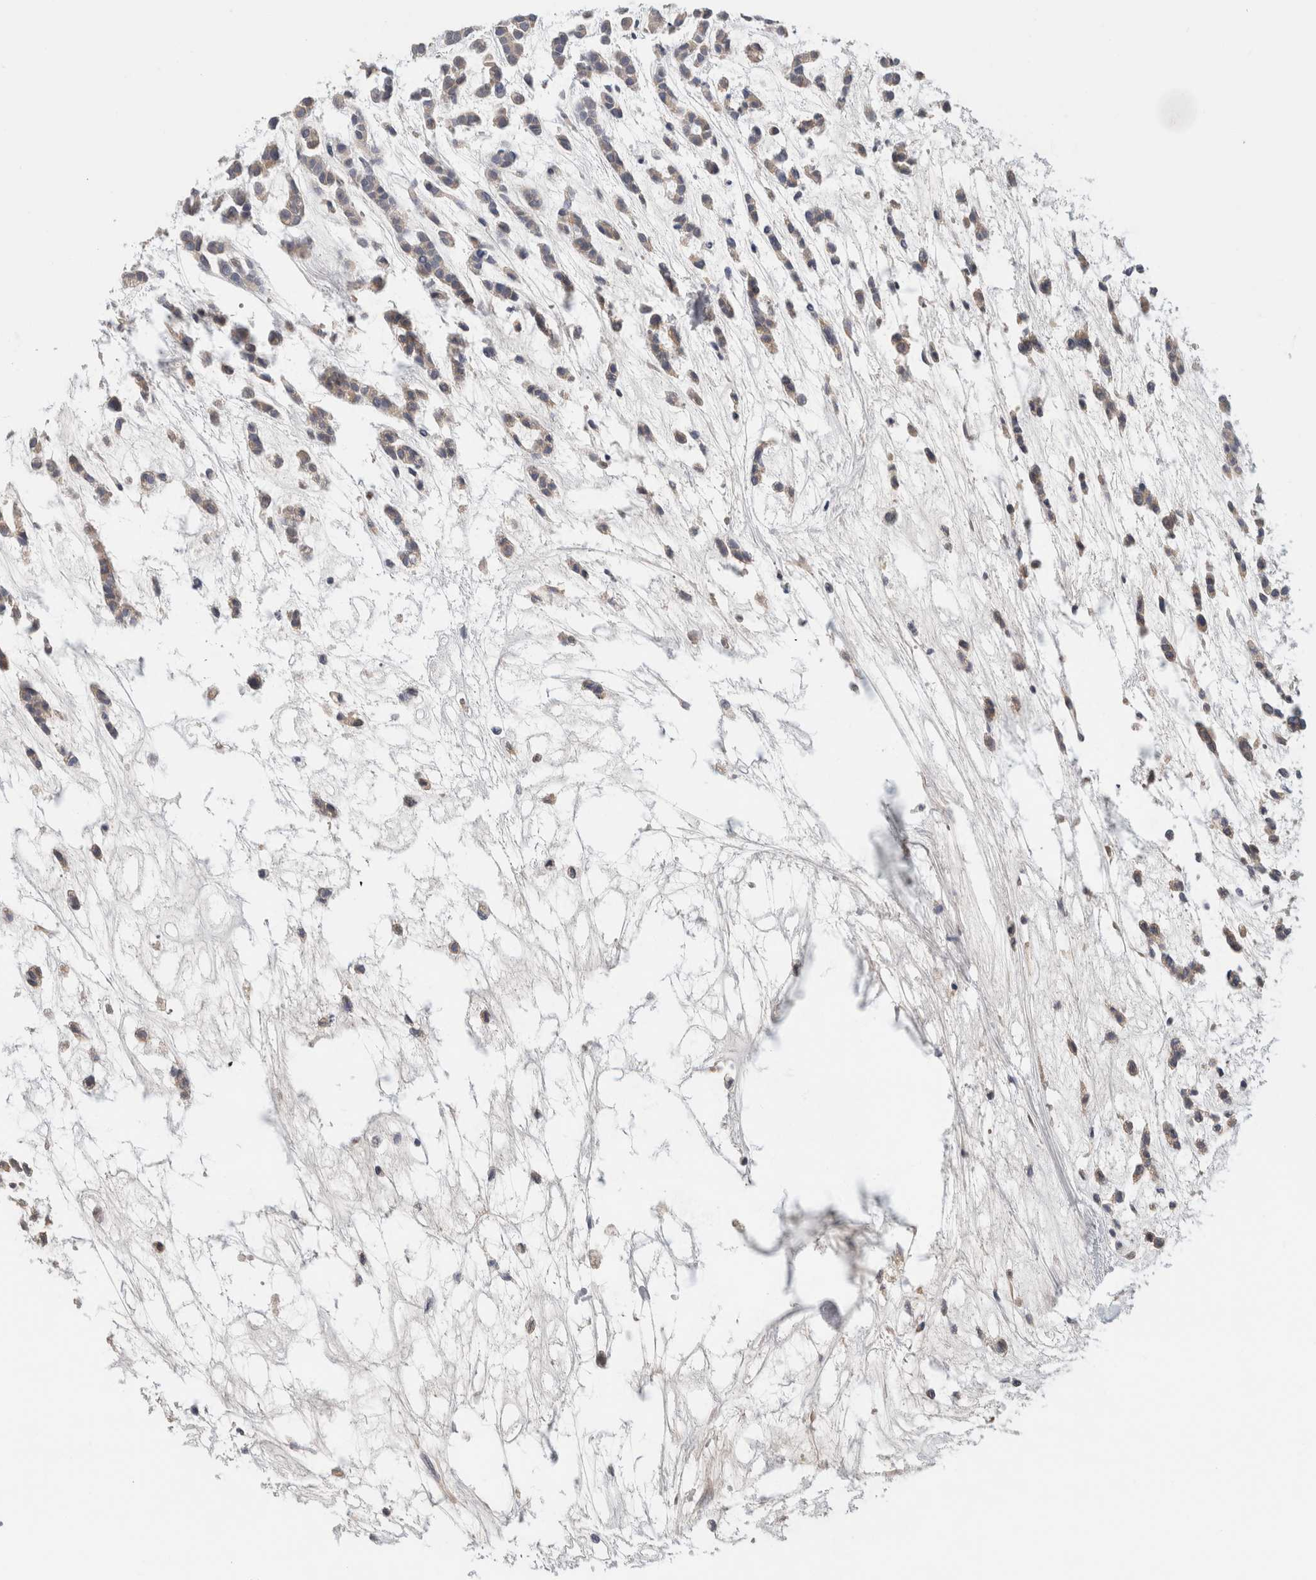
{"staining": {"intensity": "negative", "quantity": "none", "location": "none"}, "tissue": "head and neck cancer", "cell_type": "Tumor cells", "image_type": "cancer", "snomed": [{"axis": "morphology", "description": "Adenocarcinoma, NOS"}, {"axis": "morphology", "description": "Adenoma, NOS"}, {"axis": "topography", "description": "Head-Neck"}], "caption": "An immunohistochemistry micrograph of head and neck cancer (adenoma) is shown. There is no staining in tumor cells of head and neck cancer (adenoma).", "gene": "SCGB1A1", "patient": {"sex": "female", "age": 55}}